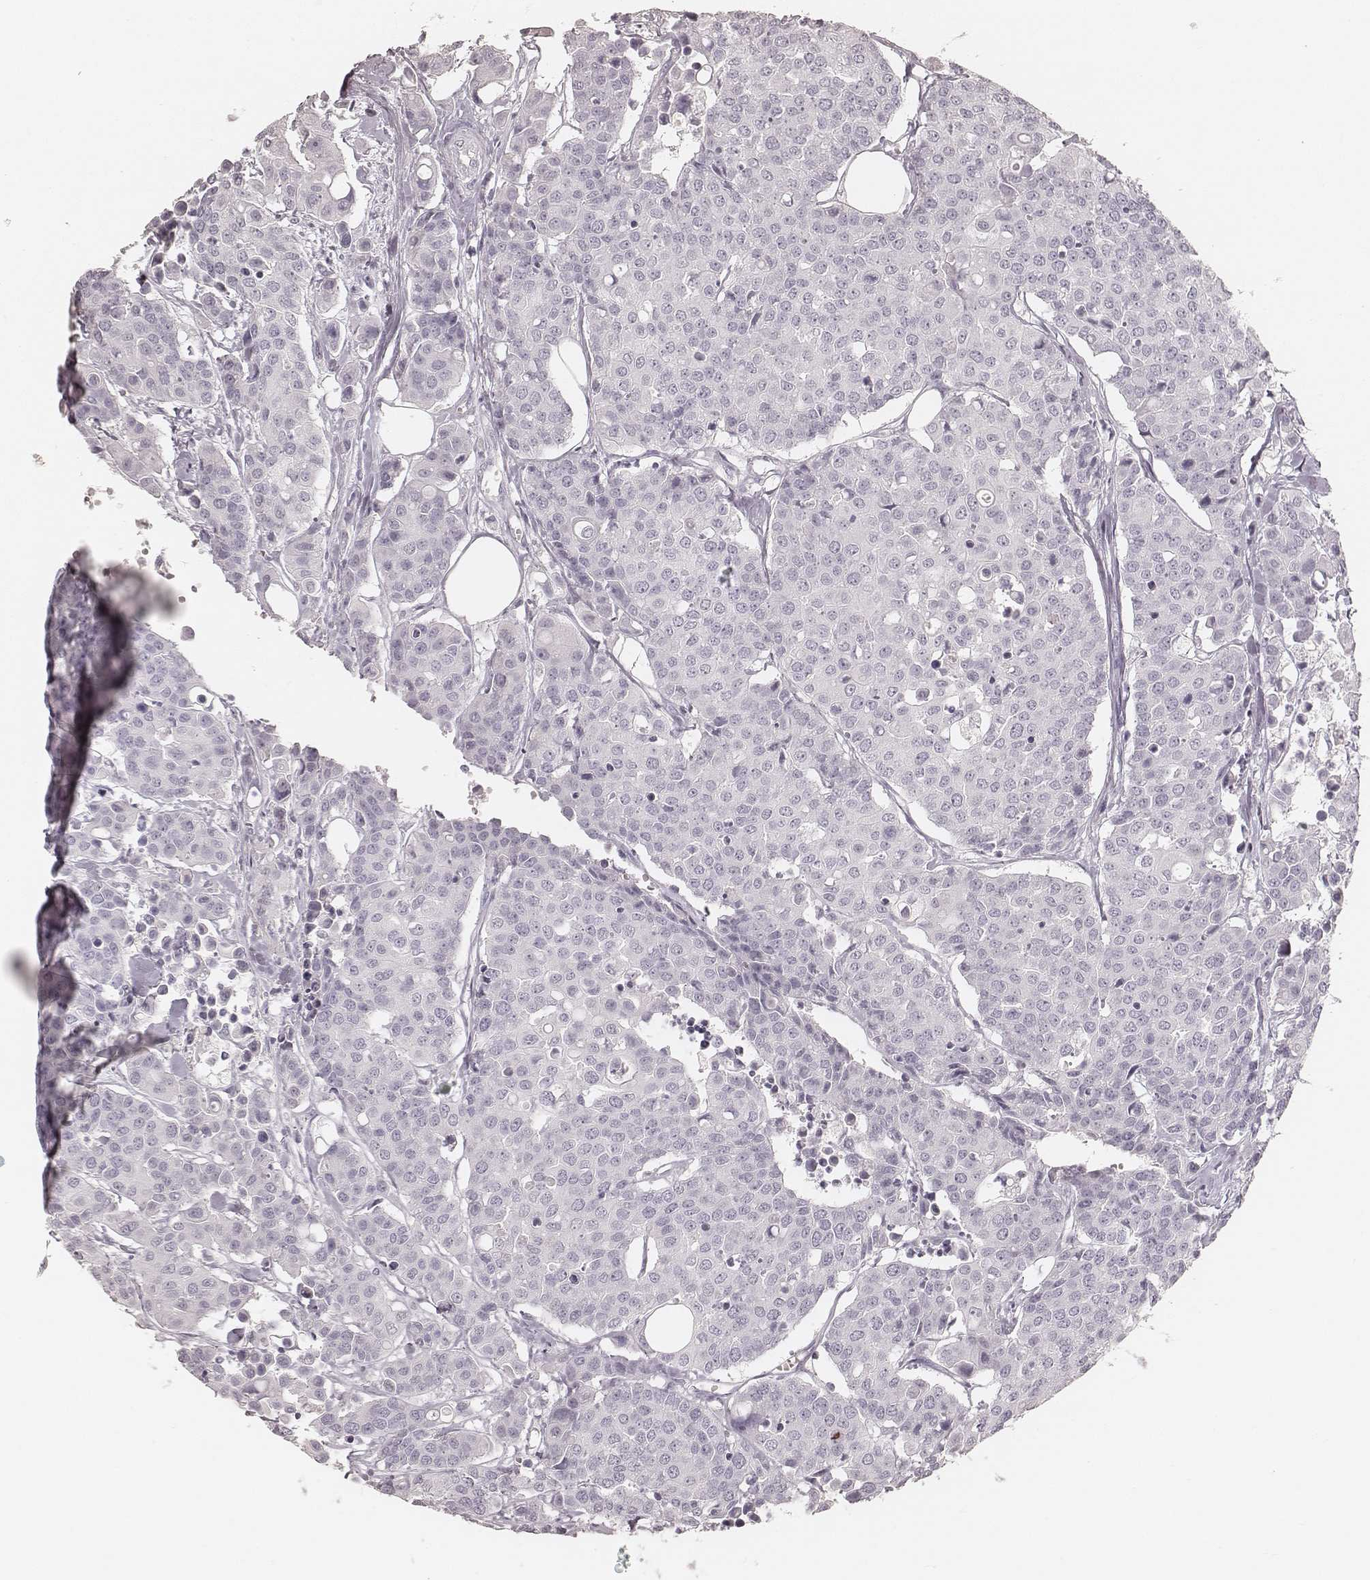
{"staining": {"intensity": "negative", "quantity": "none", "location": "none"}, "tissue": "carcinoid", "cell_type": "Tumor cells", "image_type": "cancer", "snomed": [{"axis": "morphology", "description": "Carcinoid, malignant, NOS"}, {"axis": "topography", "description": "Colon"}], "caption": "Tumor cells show no significant protein positivity in malignant carcinoid.", "gene": "KRT26", "patient": {"sex": "male", "age": 81}}